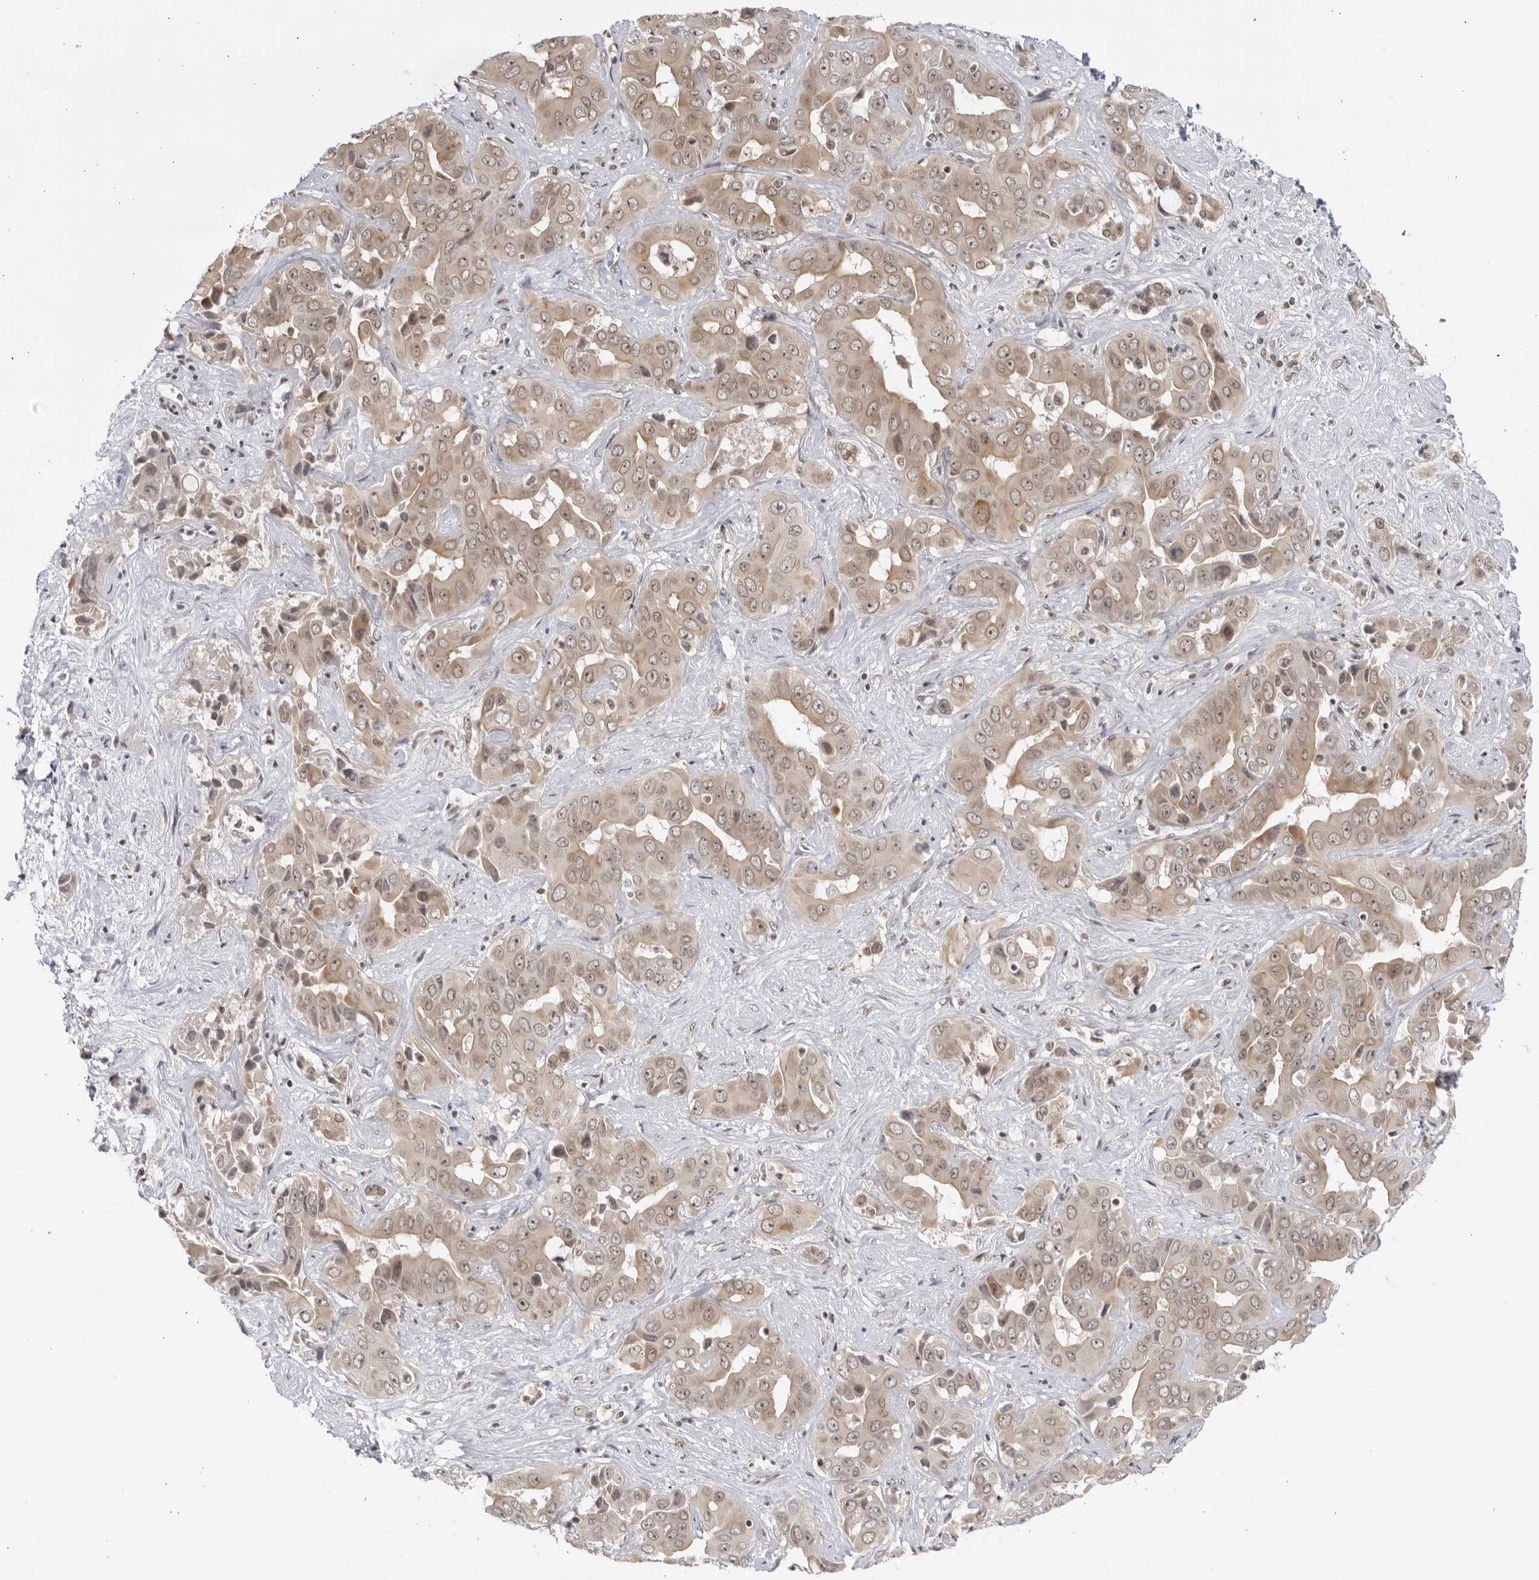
{"staining": {"intensity": "weak", "quantity": ">75%", "location": "cytoplasmic/membranous,nuclear"}, "tissue": "liver cancer", "cell_type": "Tumor cells", "image_type": "cancer", "snomed": [{"axis": "morphology", "description": "Cholangiocarcinoma"}, {"axis": "topography", "description": "Liver"}], "caption": "A brown stain shows weak cytoplasmic/membranous and nuclear staining of a protein in human cholangiocarcinoma (liver) tumor cells. (IHC, brightfield microscopy, high magnification).", "gene": "RASGEF1C", "patient": {"sex": "female", "age": 52}}